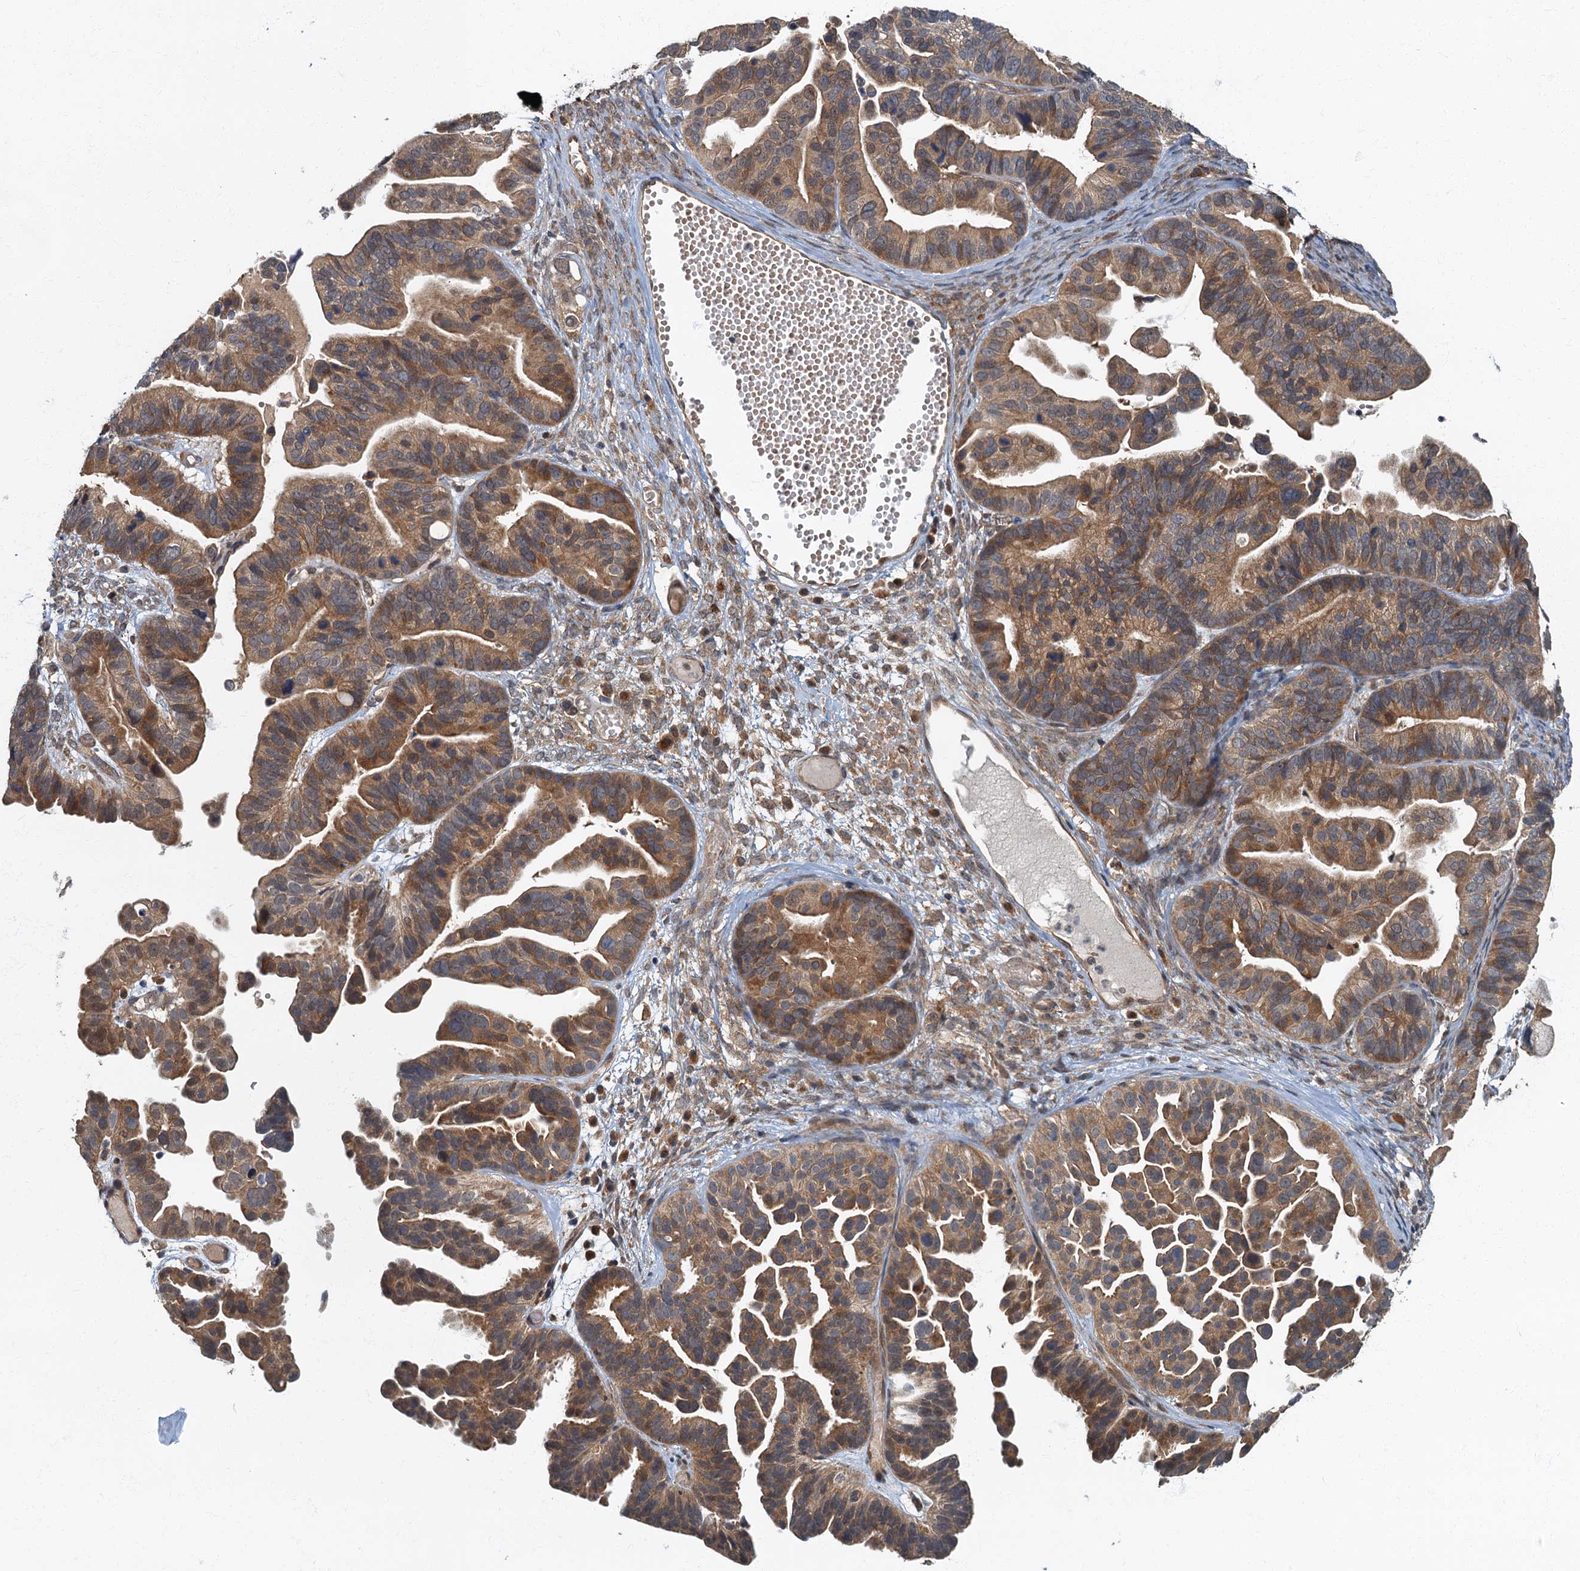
{"staining": {"intensity": "moderate", "quantity": ">75%", "location": "cytoplasmic/membranous"}, "tissue": "ovarian cancer", "cell_type": "Tumor cells", "image_type": "cancer", "snomed": [{"axis": "morphology", "description": "Cystadenocarcinoma, serous, NOS"}, {"axis": "topography", "description": "Ovary"}], "caption": "Tumor cells demonstrate medium levels of moderate cytoplasmic/membranous staining in approximately >75% of cells in human ovarian cancer.", "gene": "TBCK", "patient": {"sex": "female", "age": 56}}